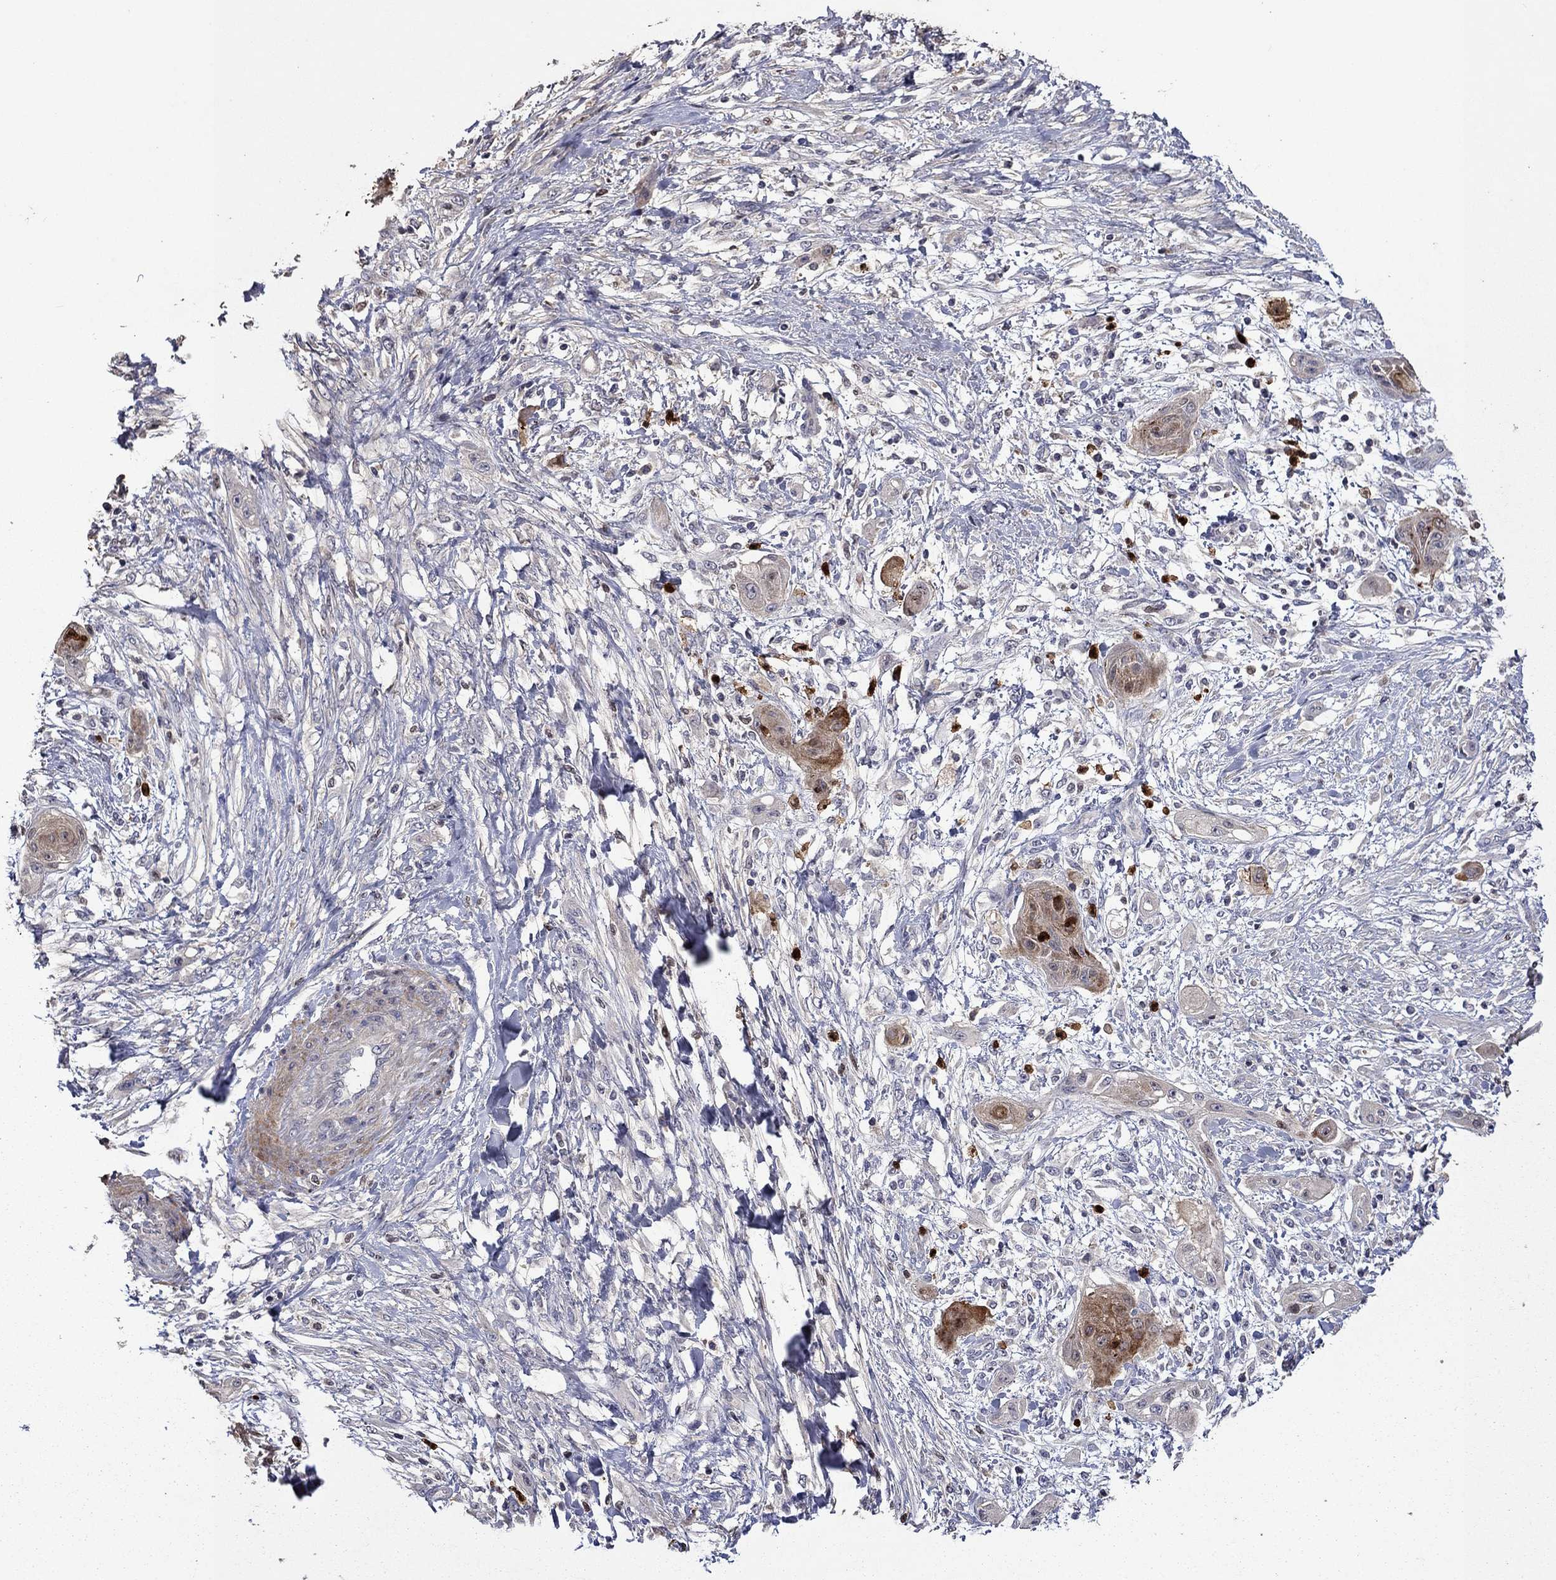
{"staining": {"intensity": "moderate", "quantity": "<25%", "location": "cytoplasmic/membranous"}, "tissue": "skin cancer", "cell_type": "Tumor cells", "image_type": "cancer", "snomed": [{"axis": "morphology", "description": "Squamous cell carcinoma, NOS"}, {"axis": "topography", "description": "Skin"}], "caption": "Human skin squamous cell carcinoma stained with a brown dye exhibits moderate cytoplasmic/membranous positive expression in about <25% of tumor cells.", "gene": "SATB1", "patient": {"sex": "male", "age": 62}}